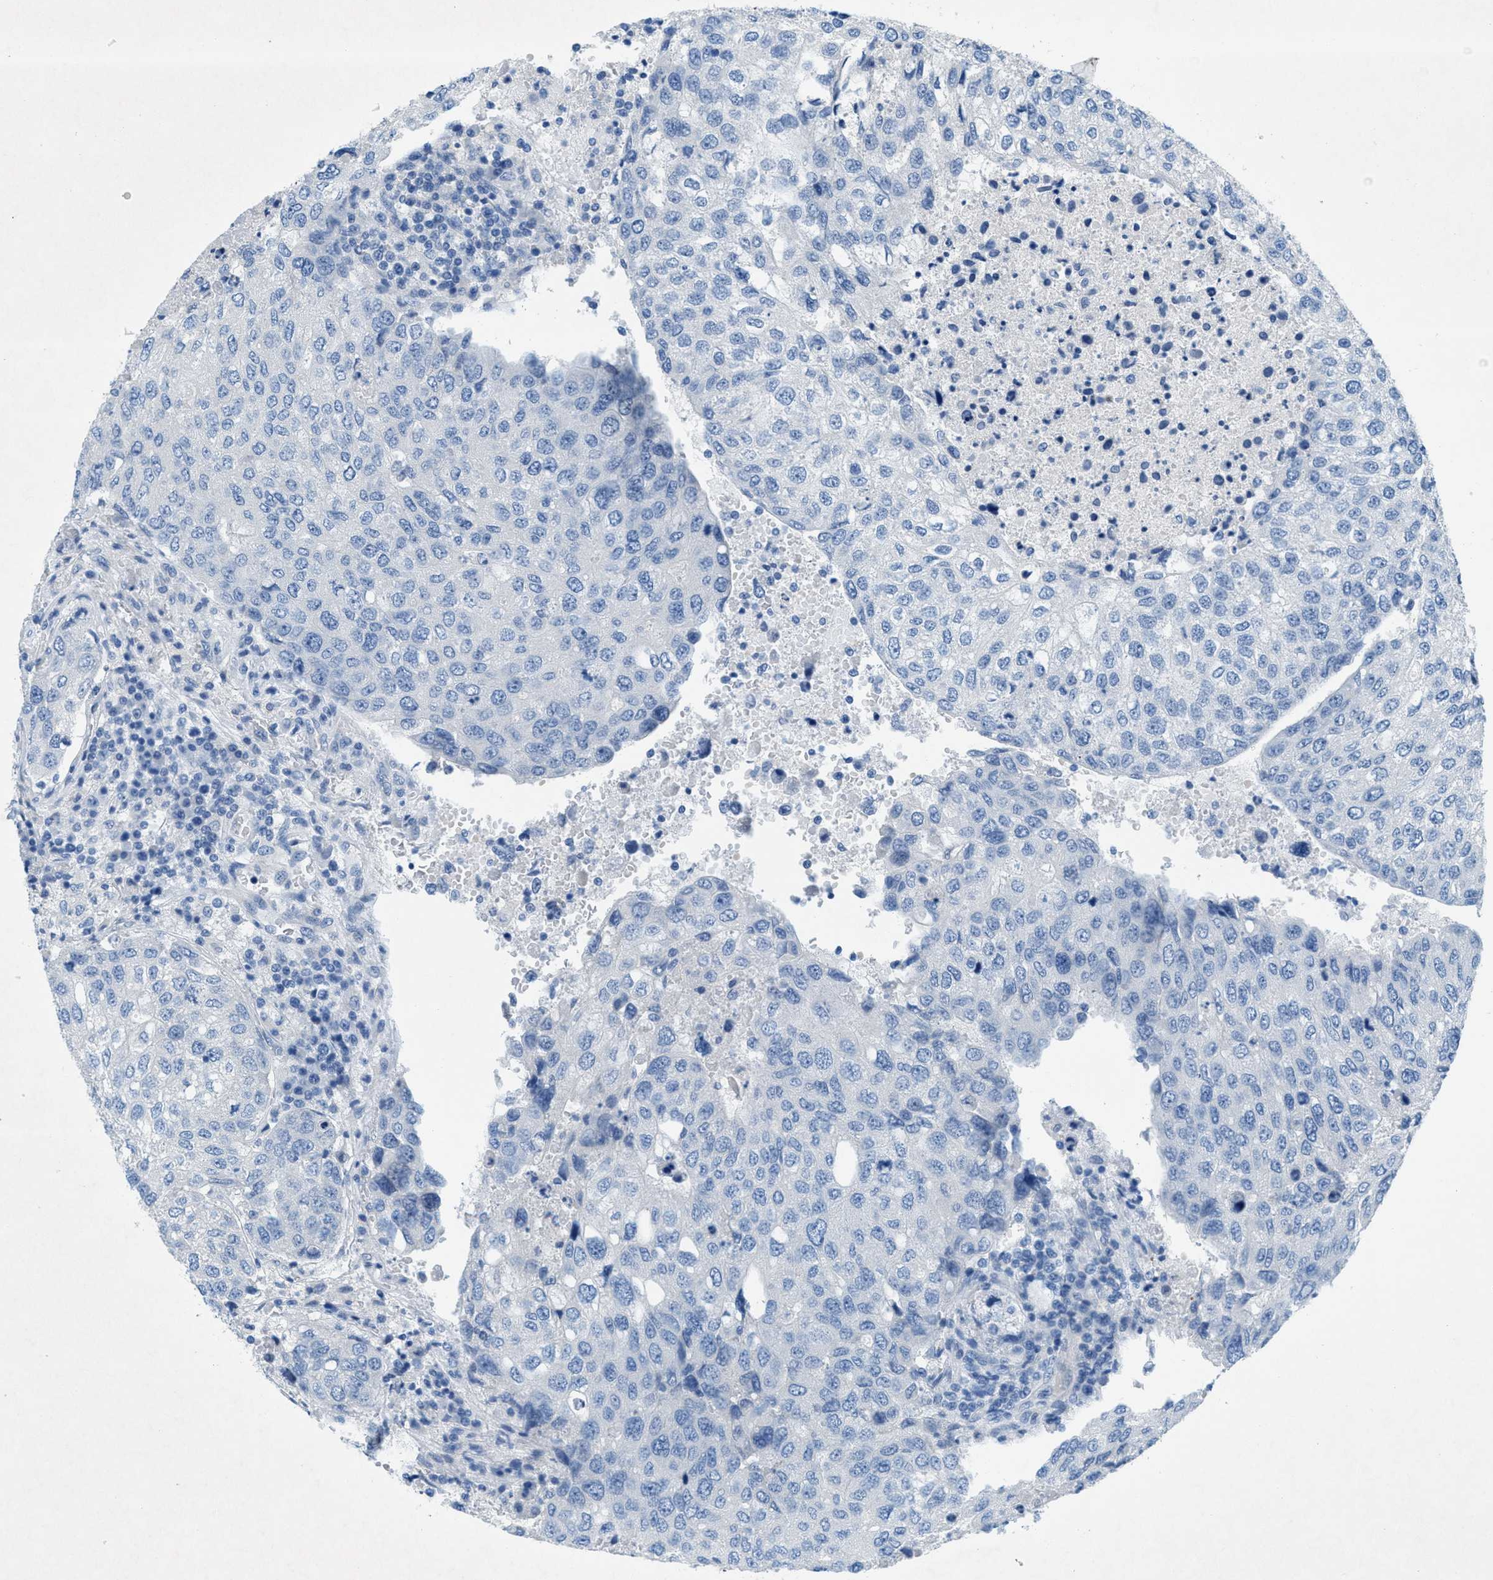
{"staining": {"intensity": "negative", "quantity": "none", "location": "none"}, "tissue": "urothelial cancer", "cell_type": "Tumor cells", "image_type": "cancer", "snomed": [{"axis": "morphology", "description": "Urothelial carcinoma, High grade"}, {"axis": "topography", "description": "Lymph node"}, {"axis": "topography", "description": "Urinary bladder"}], "caption": "Immunohistochemistry (IHC) of human urothelial cancer displays no staining in tumor cells. (DAB (3,3'-diaminobenzidine) immunohistochemistry (IHC) visualized using brightfield microscopy, high magnification).", "gene": "GALNT17", "patient": {"sex": "male", "age": 51}}